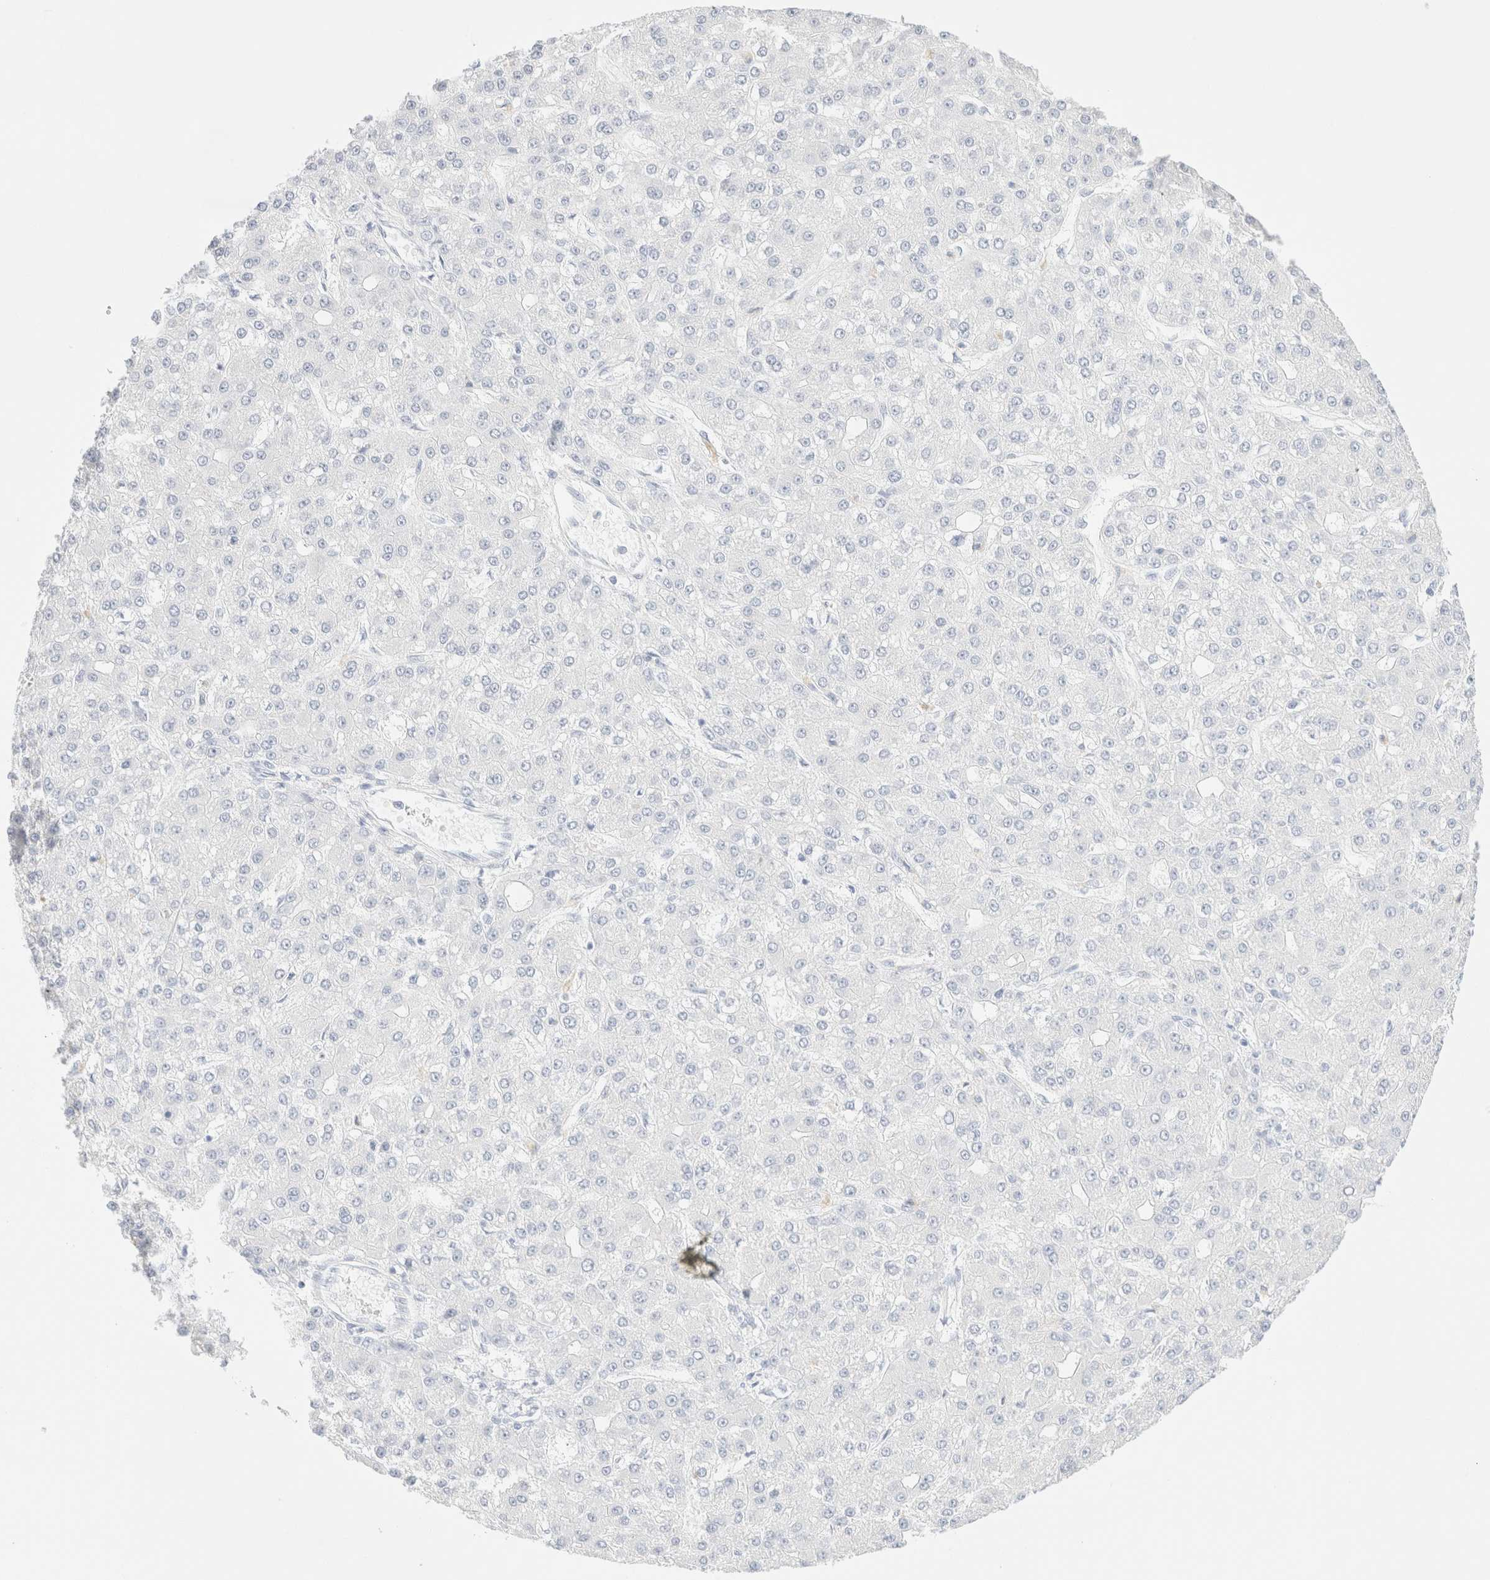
{"staining": {"intensity": "negative", "quantity": "none", "location": "none"}, "tissue": "liver cancer", "cell_type": "Tumor cells", "image_type": "cancer", "snomed": [{"axis": "morphology", "description": "Carcinoma, Hepatocellular, NOS"}, {"axis": "topography", "description": "Liver"}], "caption": "Tumor cells are negative for brown protein staining in liver cancer (hepatocellular carcinoma). Brightfield microscopy of immunohistochemistry (IHC) stained with DAB (brown) and hematoxylin (blue), captured at high magnification.", "gene": "KRT15", "patient": {"sex": "male", "age": 67}}